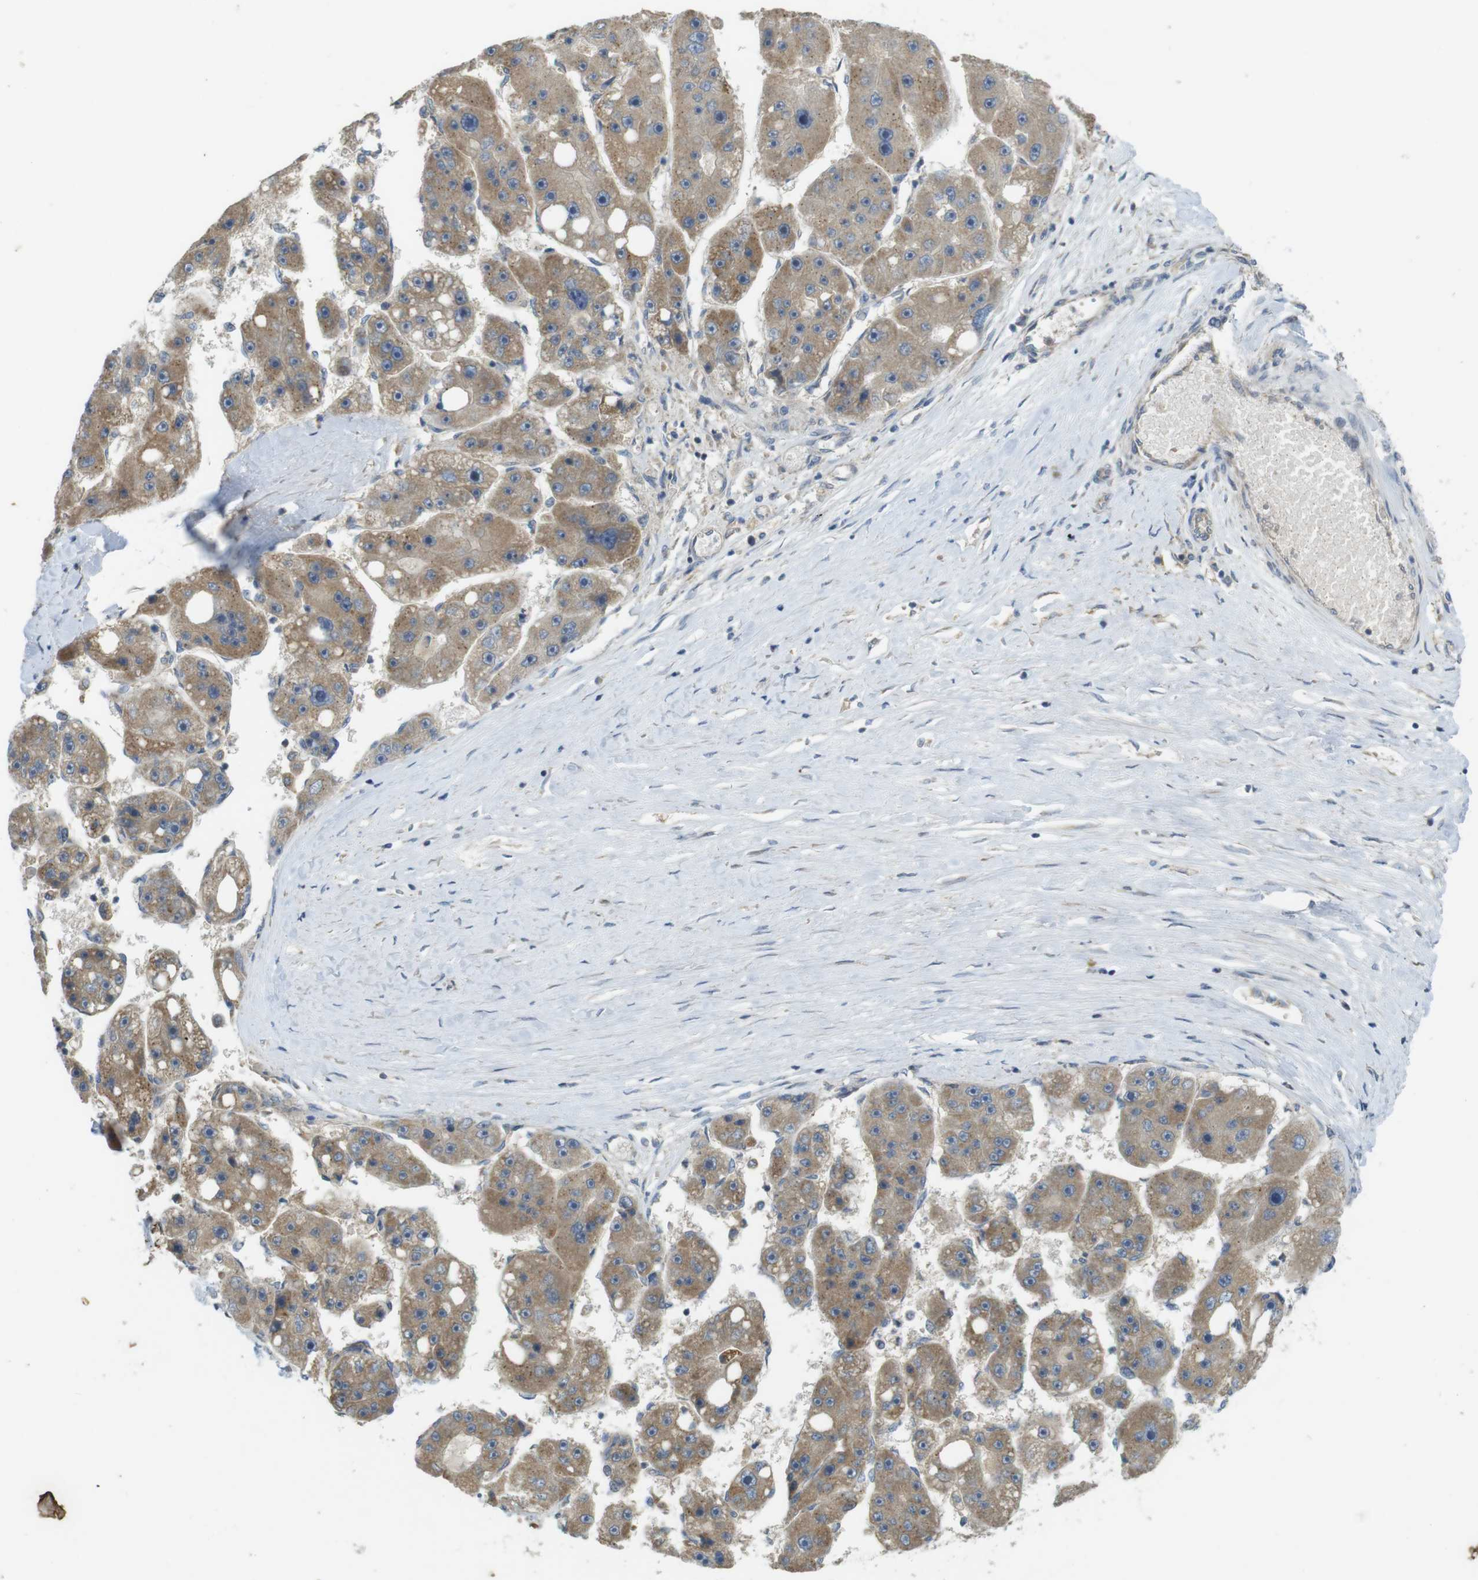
{"staining": {"intensity": "moderate", "quantity": ">75%", "location": "cytoplasmic/membranous"}, "tissue": "liver cancer", "cell_type": "Tumor cells", "image_type": "cancer", "snomed": [{"axis": "morphology", "description": "Carcinoma, Hepatocellular, NOS"}, {"axis": "topography", "description": "Liver"}], "caption": "Tumor cells show medium levels of moderate cytoplasmic/membranous expression in about >75% of cells in liver cancer.", "gene": "CLTC", "patient": {"sex": "female", "age": 61}}